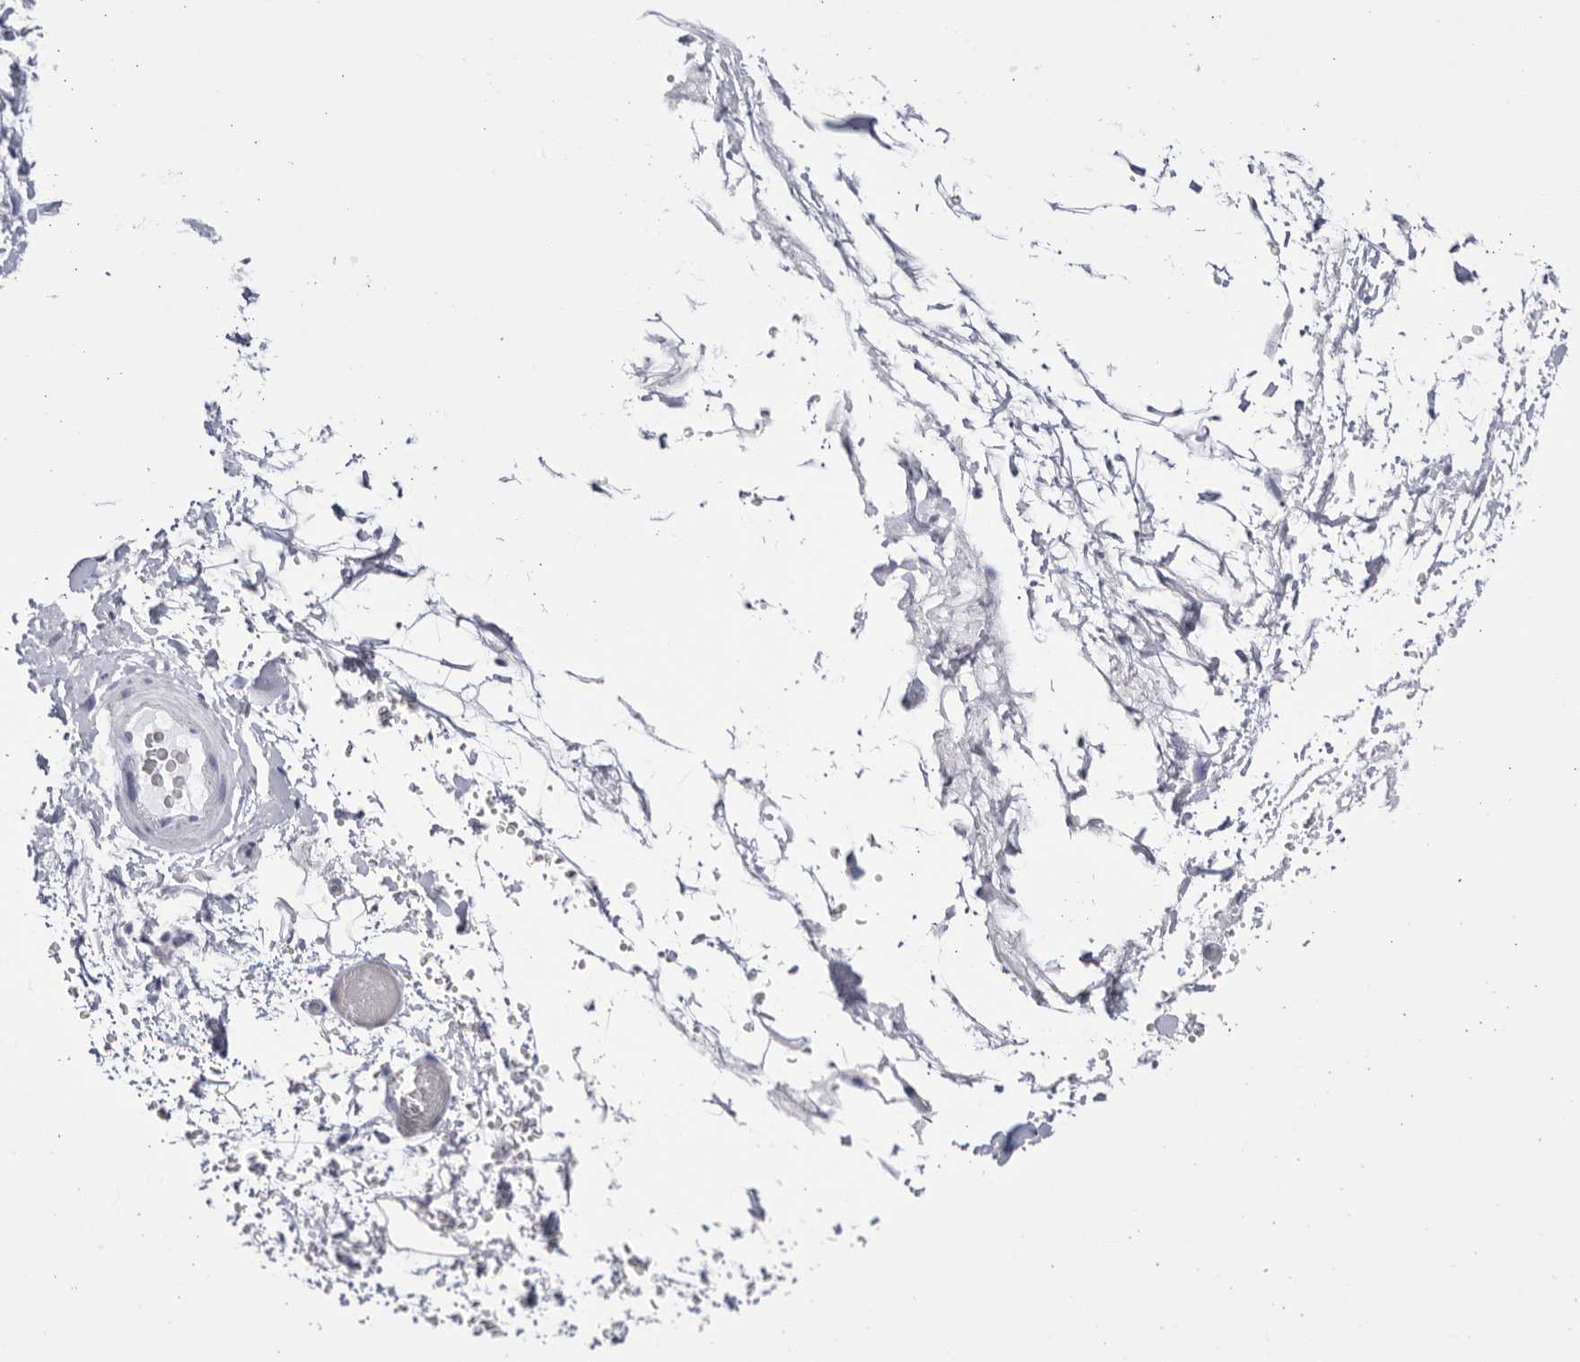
{"staining": {"intensity": "negative", "quantity": "none", "location": "none"}, "tissue": "adipose tissue", "cell_type": "Adipocytes", "image_type": "normal", "snomed": [{"axis": "morphology", "description": "Normal tissue, NOS"}, {"axis": "morphology", "description": "Adenocarcinoma, NOS"}, {"axis": "topography", "description": "Esophagus"}], "caption": "IHC of unremarkable human adipose tissue displays no staining in adipocytes.", "gene": "CCDC181", "patient": {"sex": "male", "age": 62}}